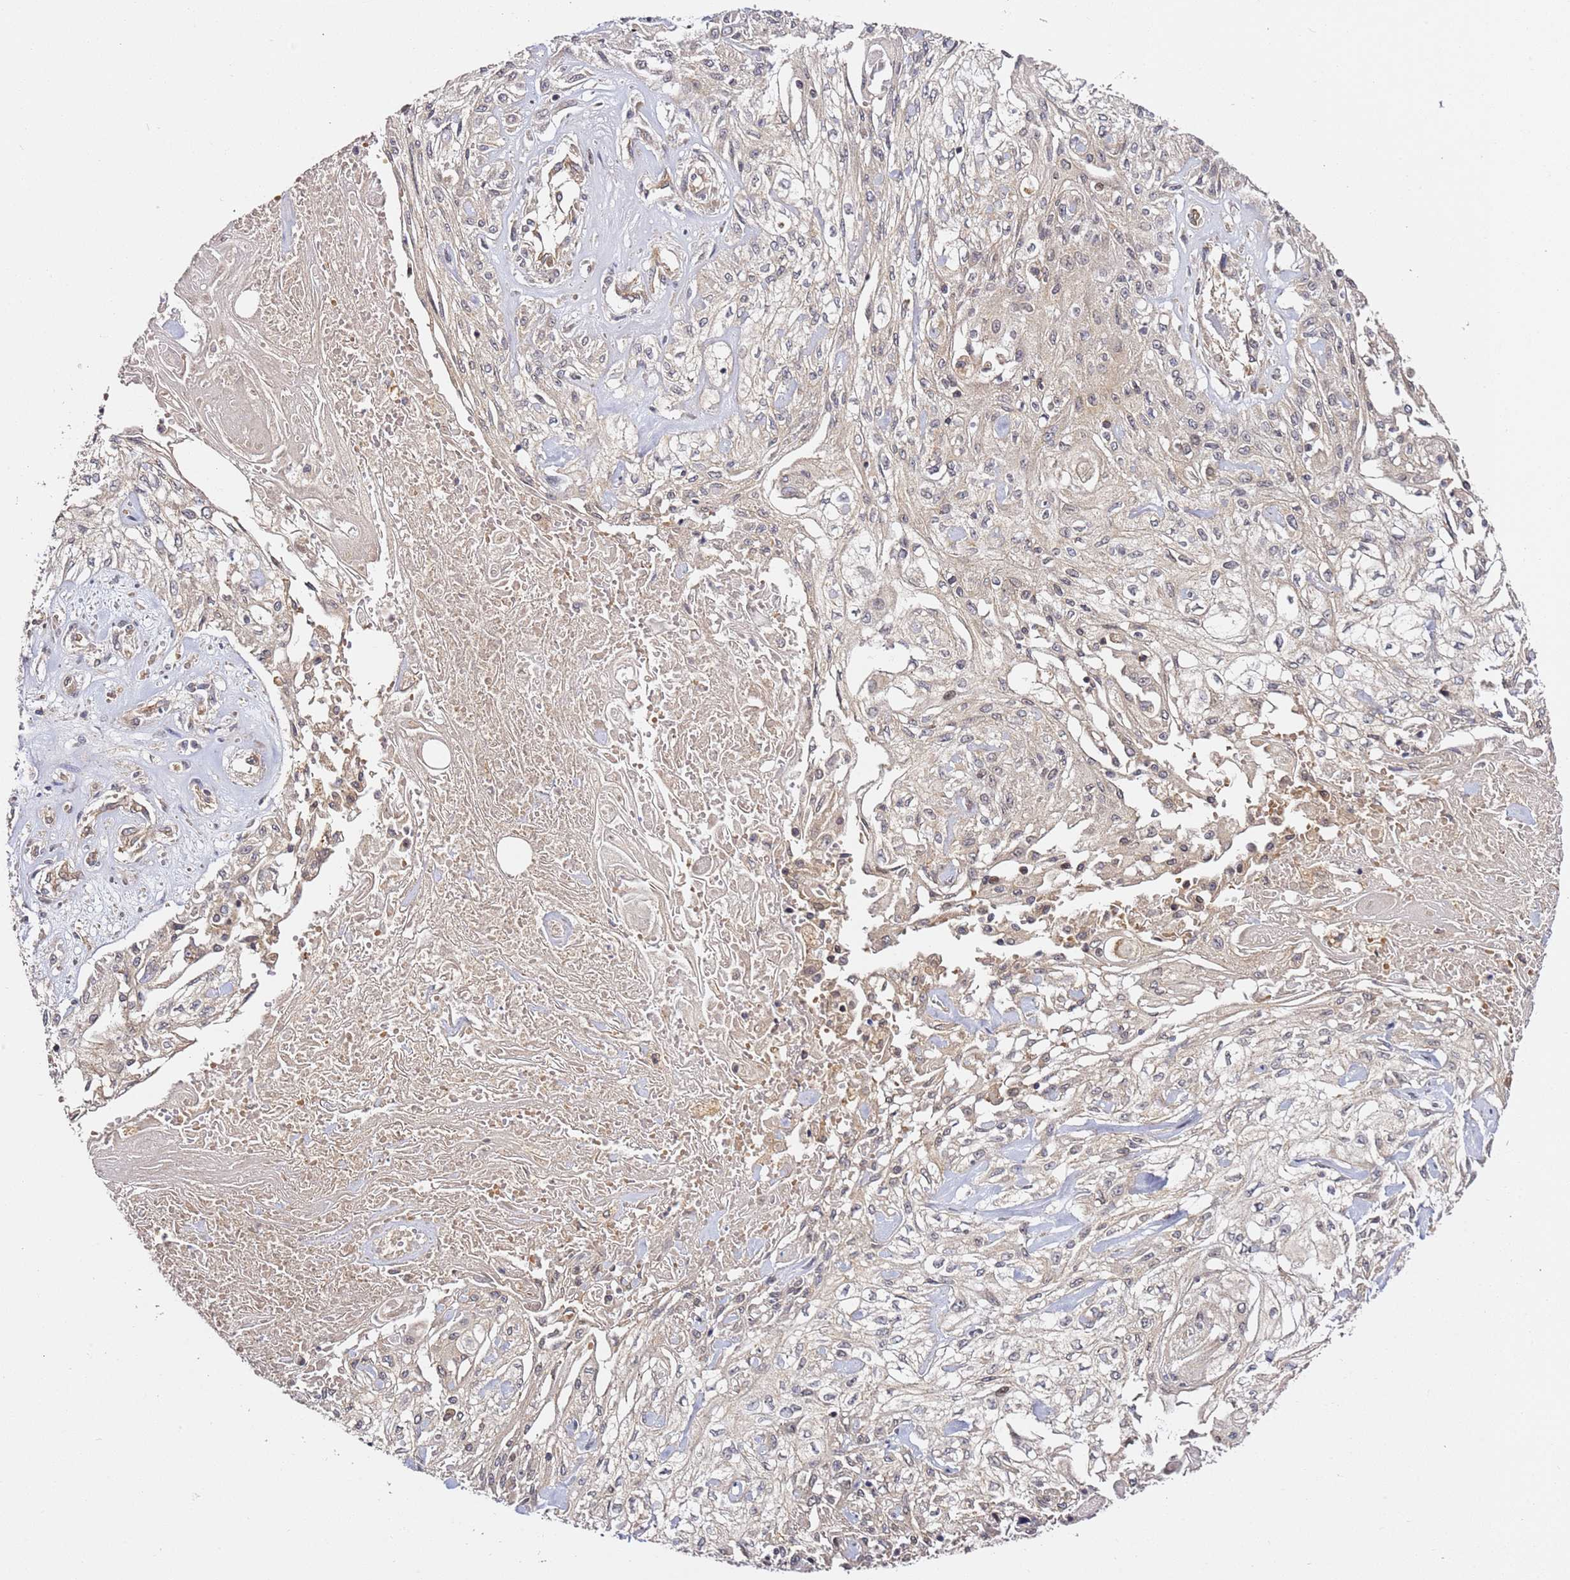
{"staining": {"intensity": "negative", "quantity": "none", "location": "none"}, "tissue": "skin cancer", "cell_type": "Tumor cells", "image_type": "cancer", "snomed": [{"axis": "morphology", "description": "Squamous cell carcinoma, NOS"}, {"axis": "morphology", "description": "Squamous cell carcinoma, metastatic, NOS"}, {"axis": "topography", "description": "Skin"}, {"axis": "topography", "description": "Lymph node"}], "caption": "Tumor cells show no significant expression in skin squamous cell carcinoma.", "gene": "OSBPL2", "patient": {"sex": "male", "age": 75}}